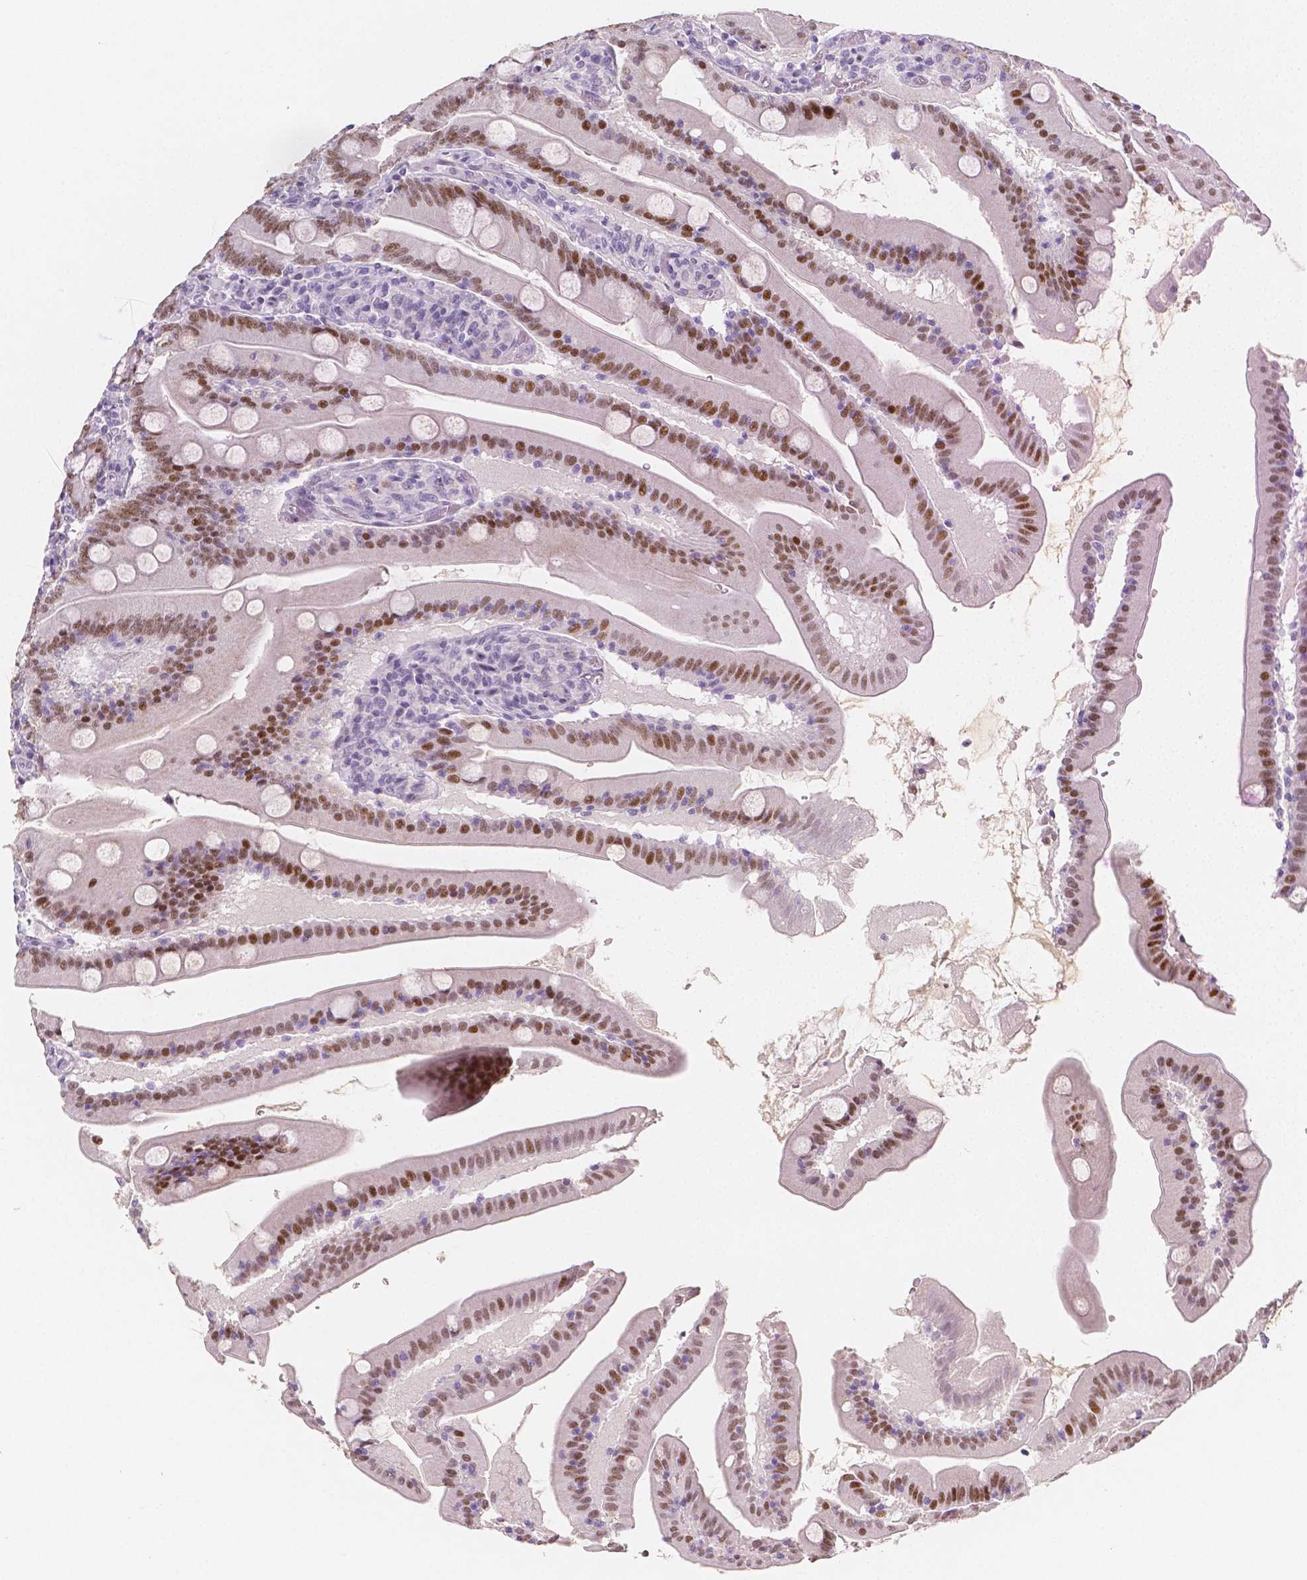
{"staining": {"intensity": "strong", "quantity": ">75%", "location": "nuclear"}, "tissue": "small intestine", "cell_type": "Glandular cells", "image_type": "normal", "snomed": [{"axis": "morphology", "description": "Normal tissue, NOS"}, {"axis": "topography", "description": "Small intestine"}], "caption": "Strong nuclear positivity for a protein is present in about >75% of glandular cells of benign small intestine using IHC.", "gene": "HNF1B", "patient": {"sex": "male", "age": 37}}